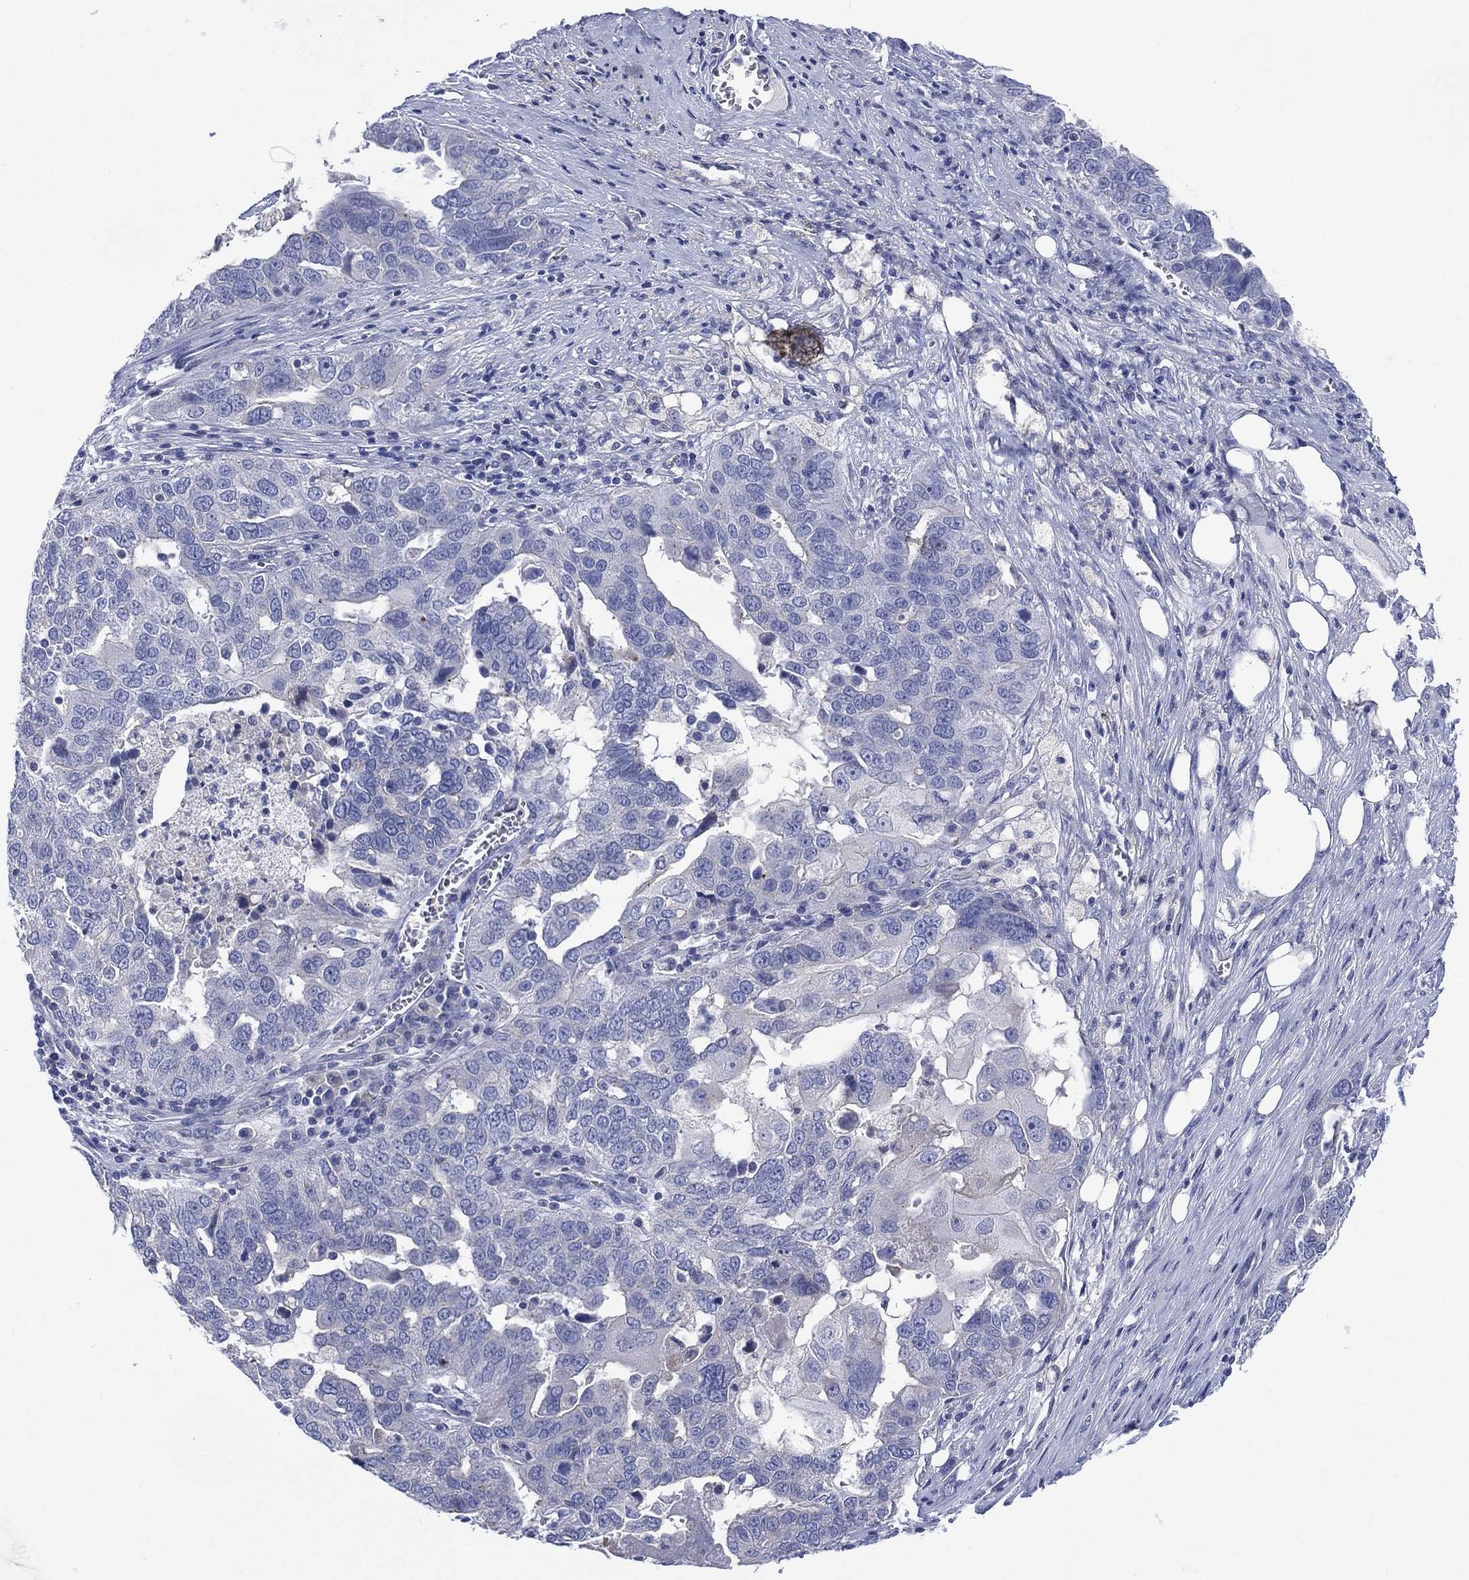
{"staining": {"intensity": "negative", "quantity": "none", "location": "none"}, "tissue": "ovarian cancer", "cell_type": "Tumor cells", "image_type": "cancer", "snomed": [{"axis": "morphology", "description": "Carcinoma, endometroid"}, {"axis": "topography", "description": "Soft tissue"}, {"axis": "topography", "description": "Ovary"}], "caption": "This is a photomicrograph of IHC staining of endometroid carcinoma (ovarian), which shows no expression in tumor cells.", "gene": "CHRNA3", "patient": {"sex": "female", "age": 52}}